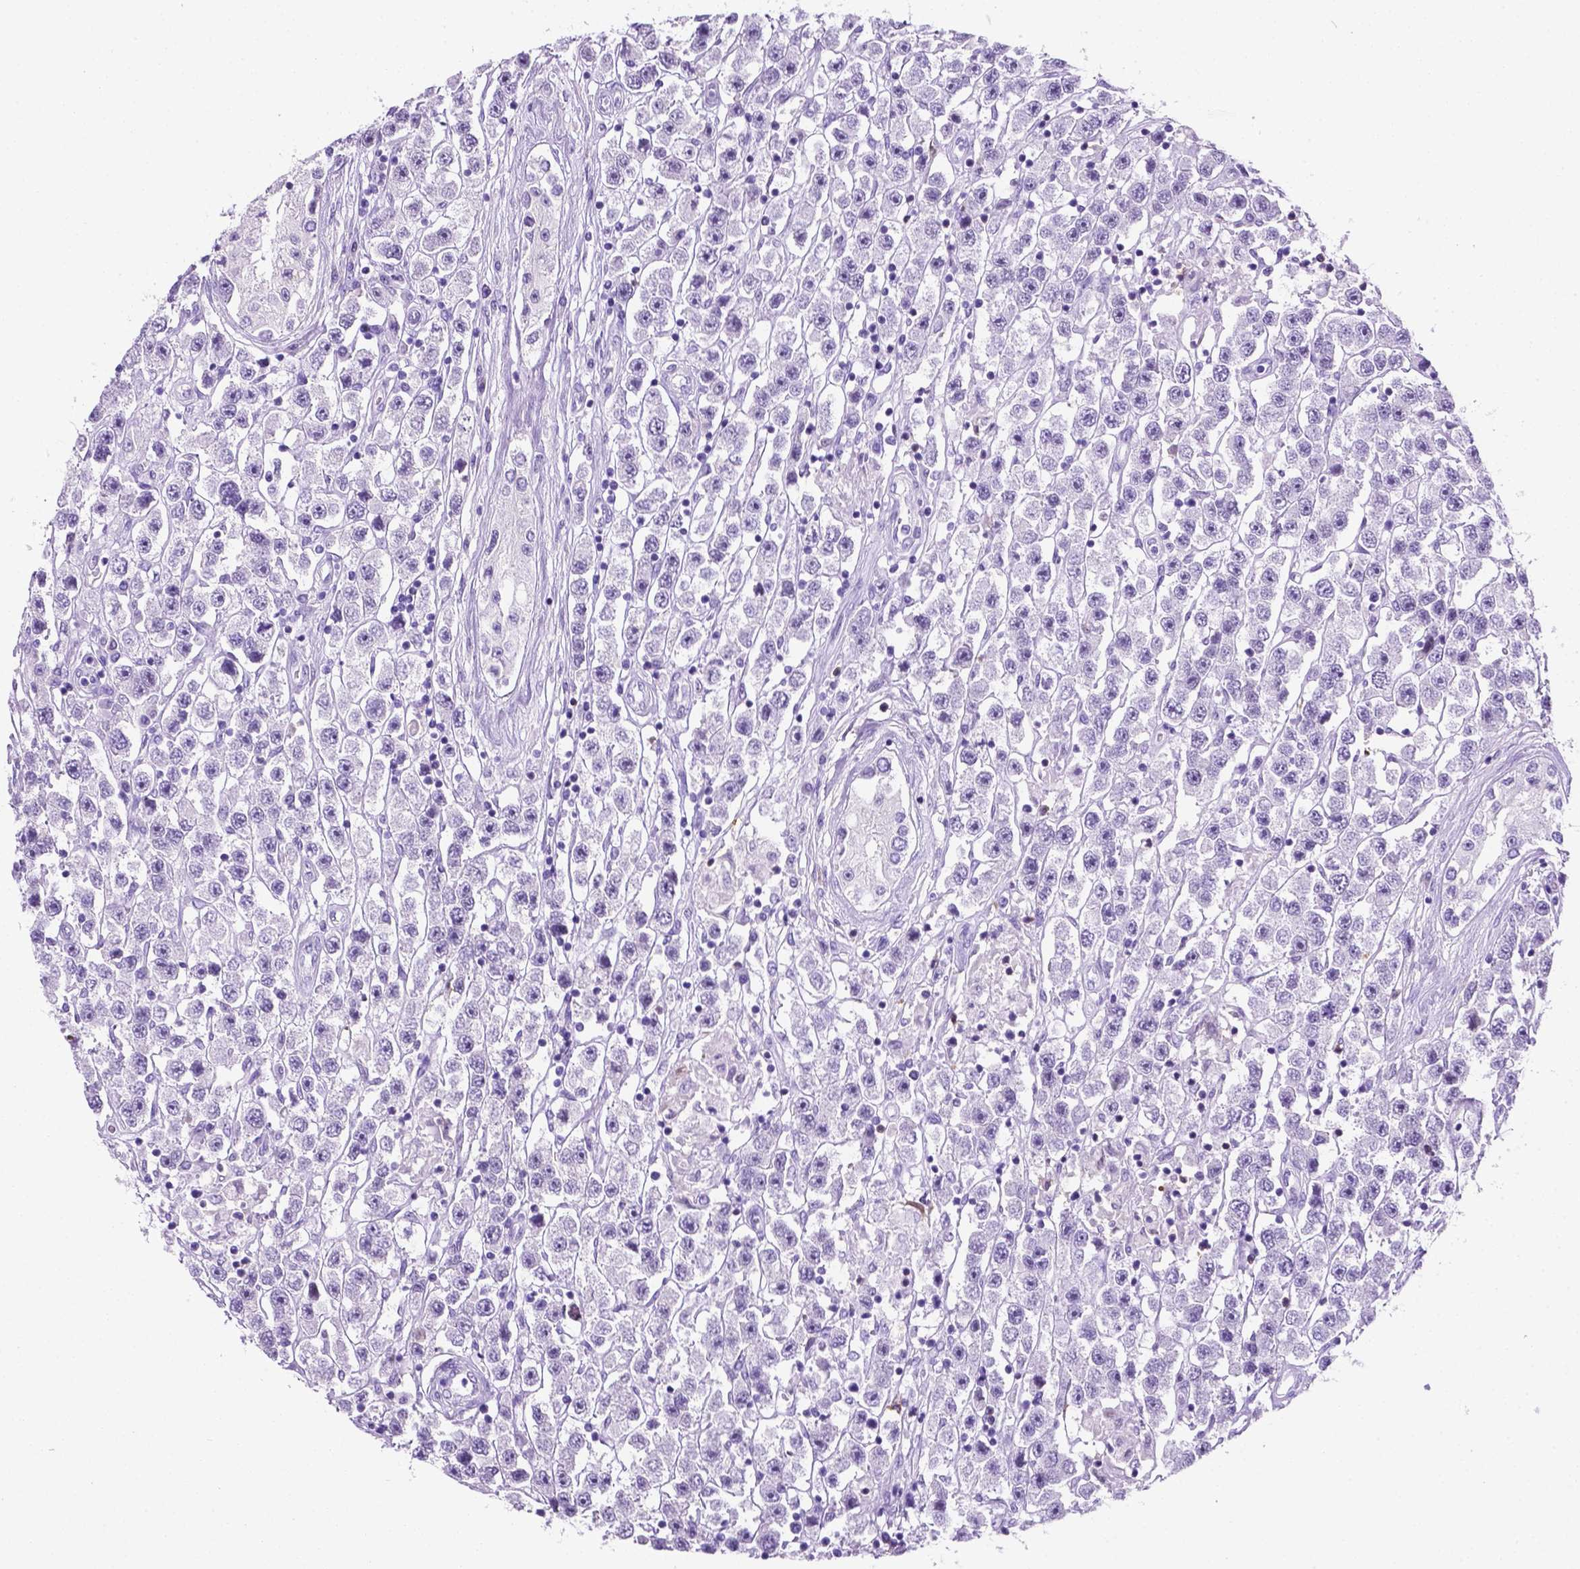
{"staining": {"intensity": "negative", "quantity": "none", "location": "none"}, "tissue": "testis cancer", "cell_type": "Tumor cells", "image_type": "cancer", "snomed": [{"axis": "morphology", "description": "Seminoma, NOS"}, {"axis": "topography", "description": "Testis"}], "caption": "The photomicrograph reveals no significant positivity in tumor cells of testis seminoma. (DAB IHC visualized using brightfield microscopy, high magnification).", "gene": "C17orf107", "patient": {"sex": "male", "age": 45}}